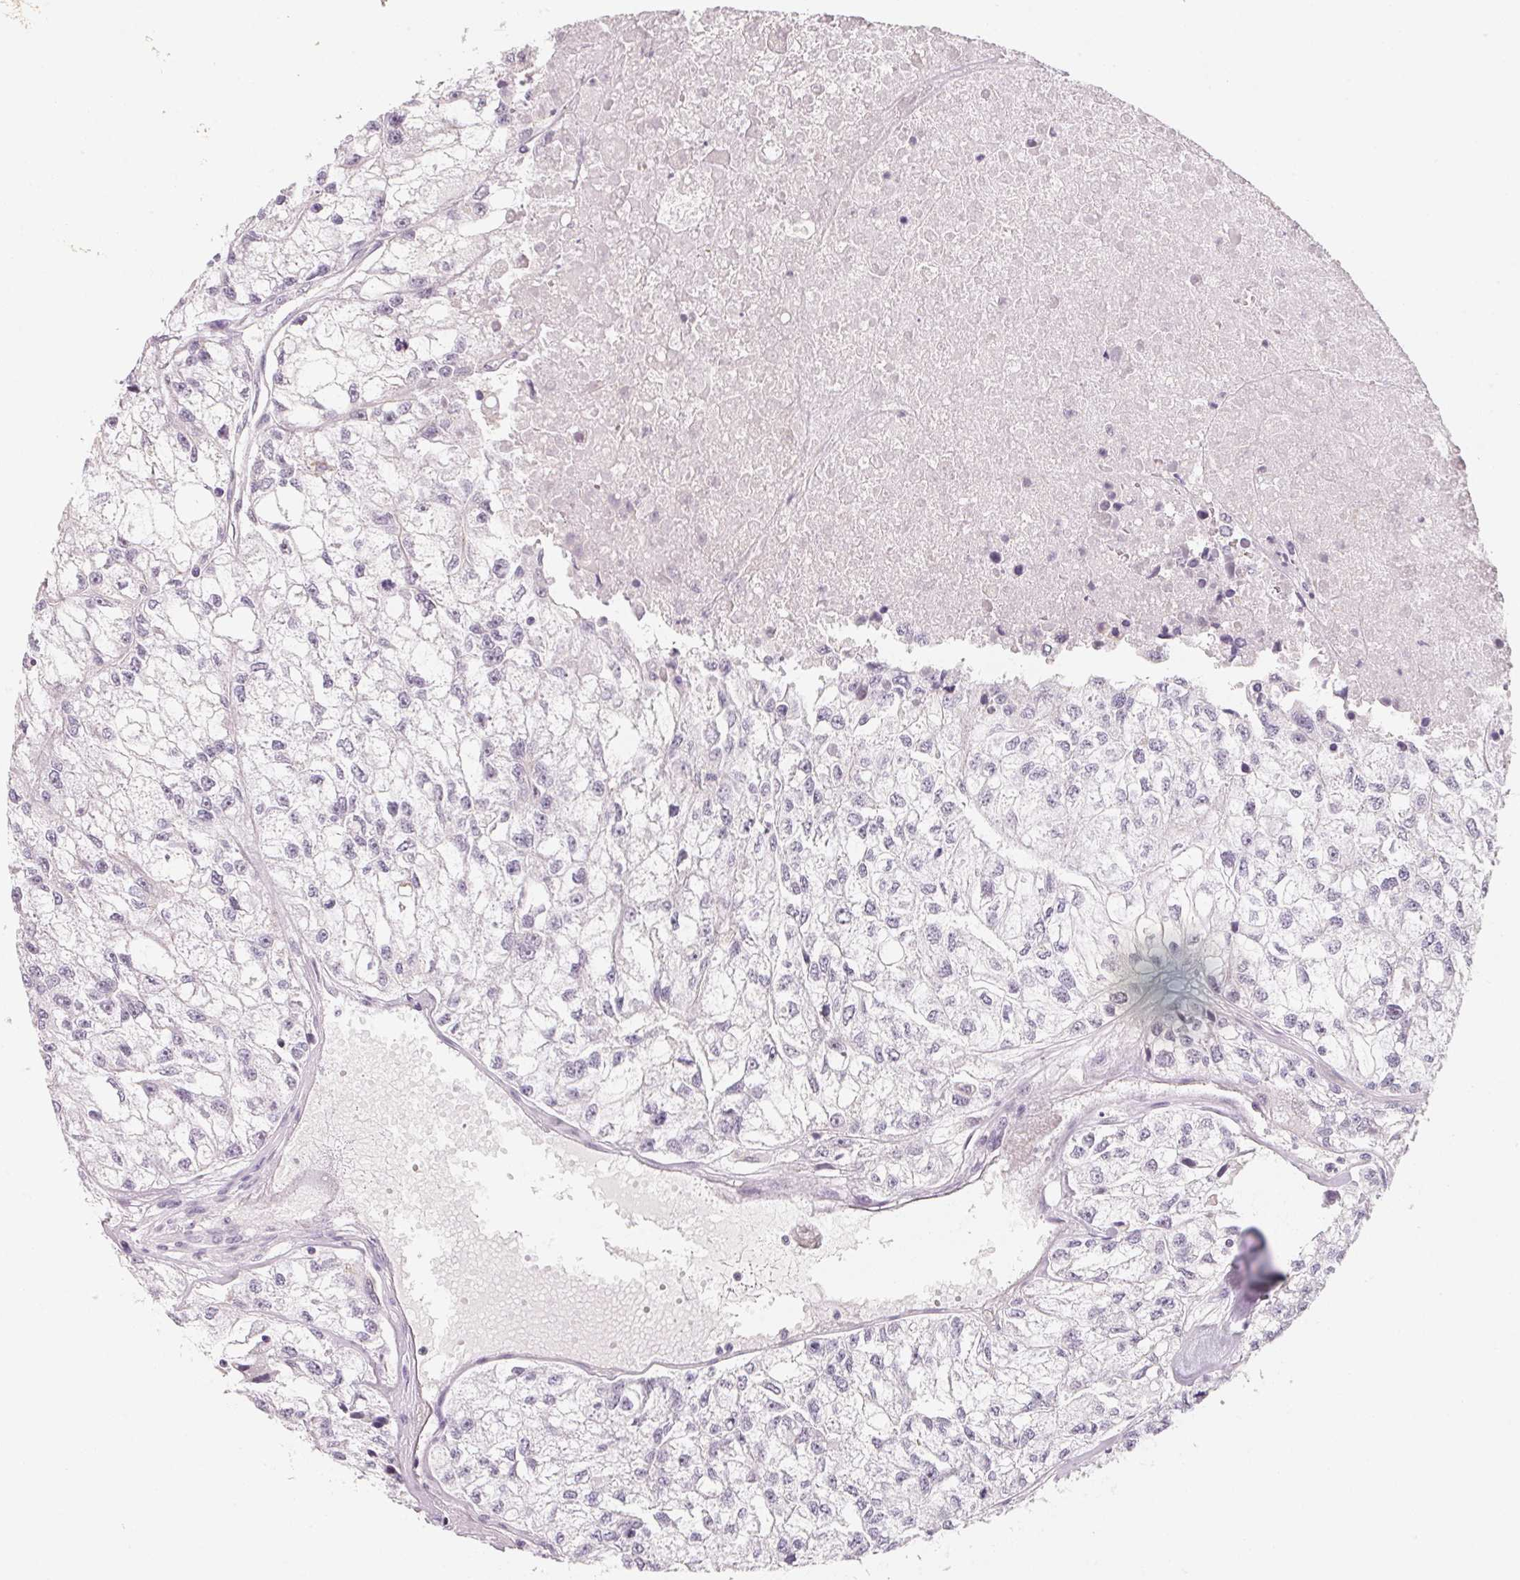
{"staining": {"intensity": "negative", "quantity": "none", "location": "none"}, "tissue": "renal cancer", "cell_type": "Tumor cells", "image_type": "cancer", "snomed": [{"axis": "morphology", "description": "Adenocarcinoma, NOS"}, {"axis": "topography", "description": "Kidney"}], "caption": "This is an IHC micrograph of human renal cancer. There is no positivity in tumor cells.", "gene": "ANKRD31", "patient": {"sex": "male", "age": 56}}